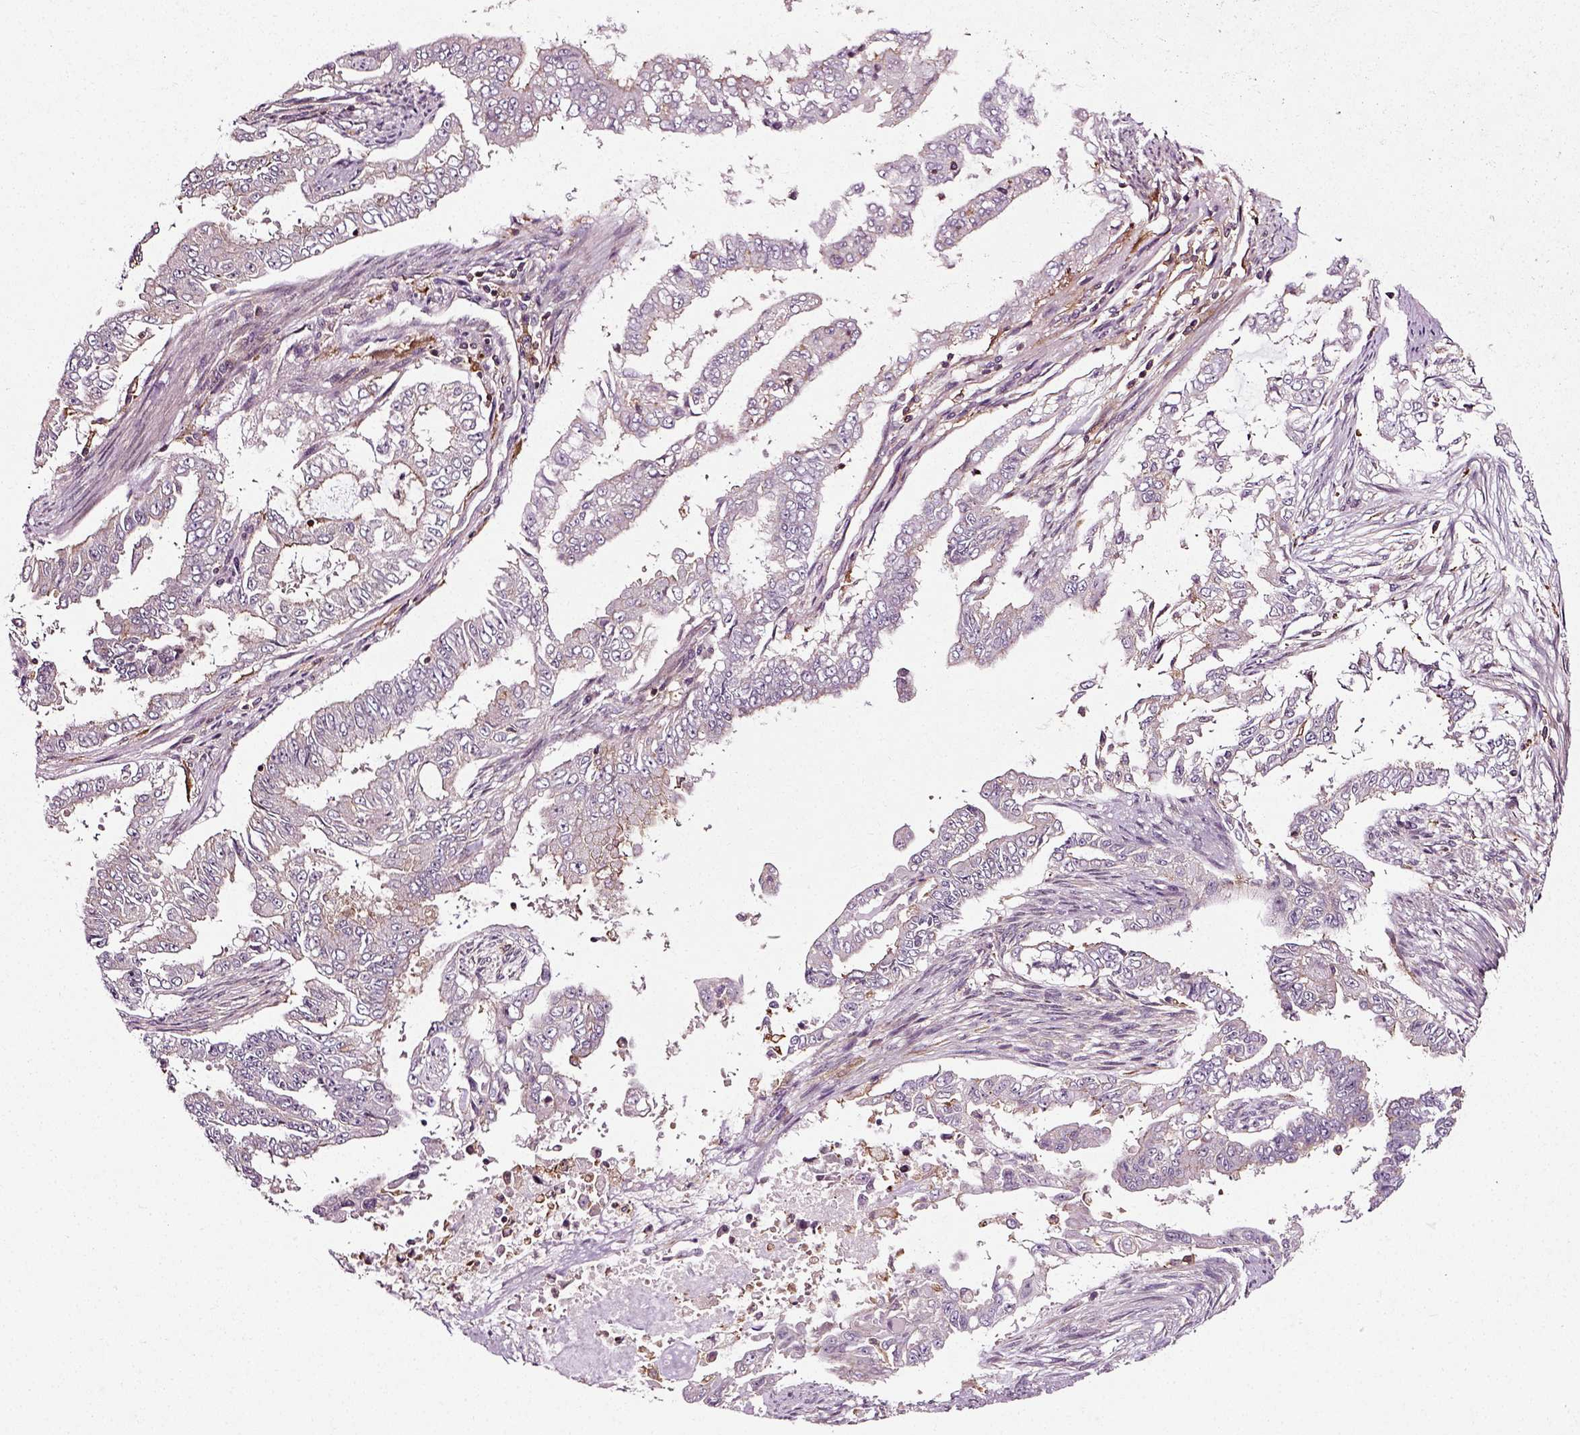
{"staining": {"intensity": "negative", "quantity": "none", "location": "none"}, "tissue": "endometrial cancer", "cell_type": "Tumor cells", "image_type": "cancer", "snomed": [{"axis": "morphology", "description": "Adenocarcinoma, NOS"}, {"axis": "topography", "description": "Uterus"}], "caption": "Image shows no protein expression in tumor cells of adenocarcinoma (endometrial) tissue.", "gene": "RHOF", "patient": {"sex": "female", "age": 59}}